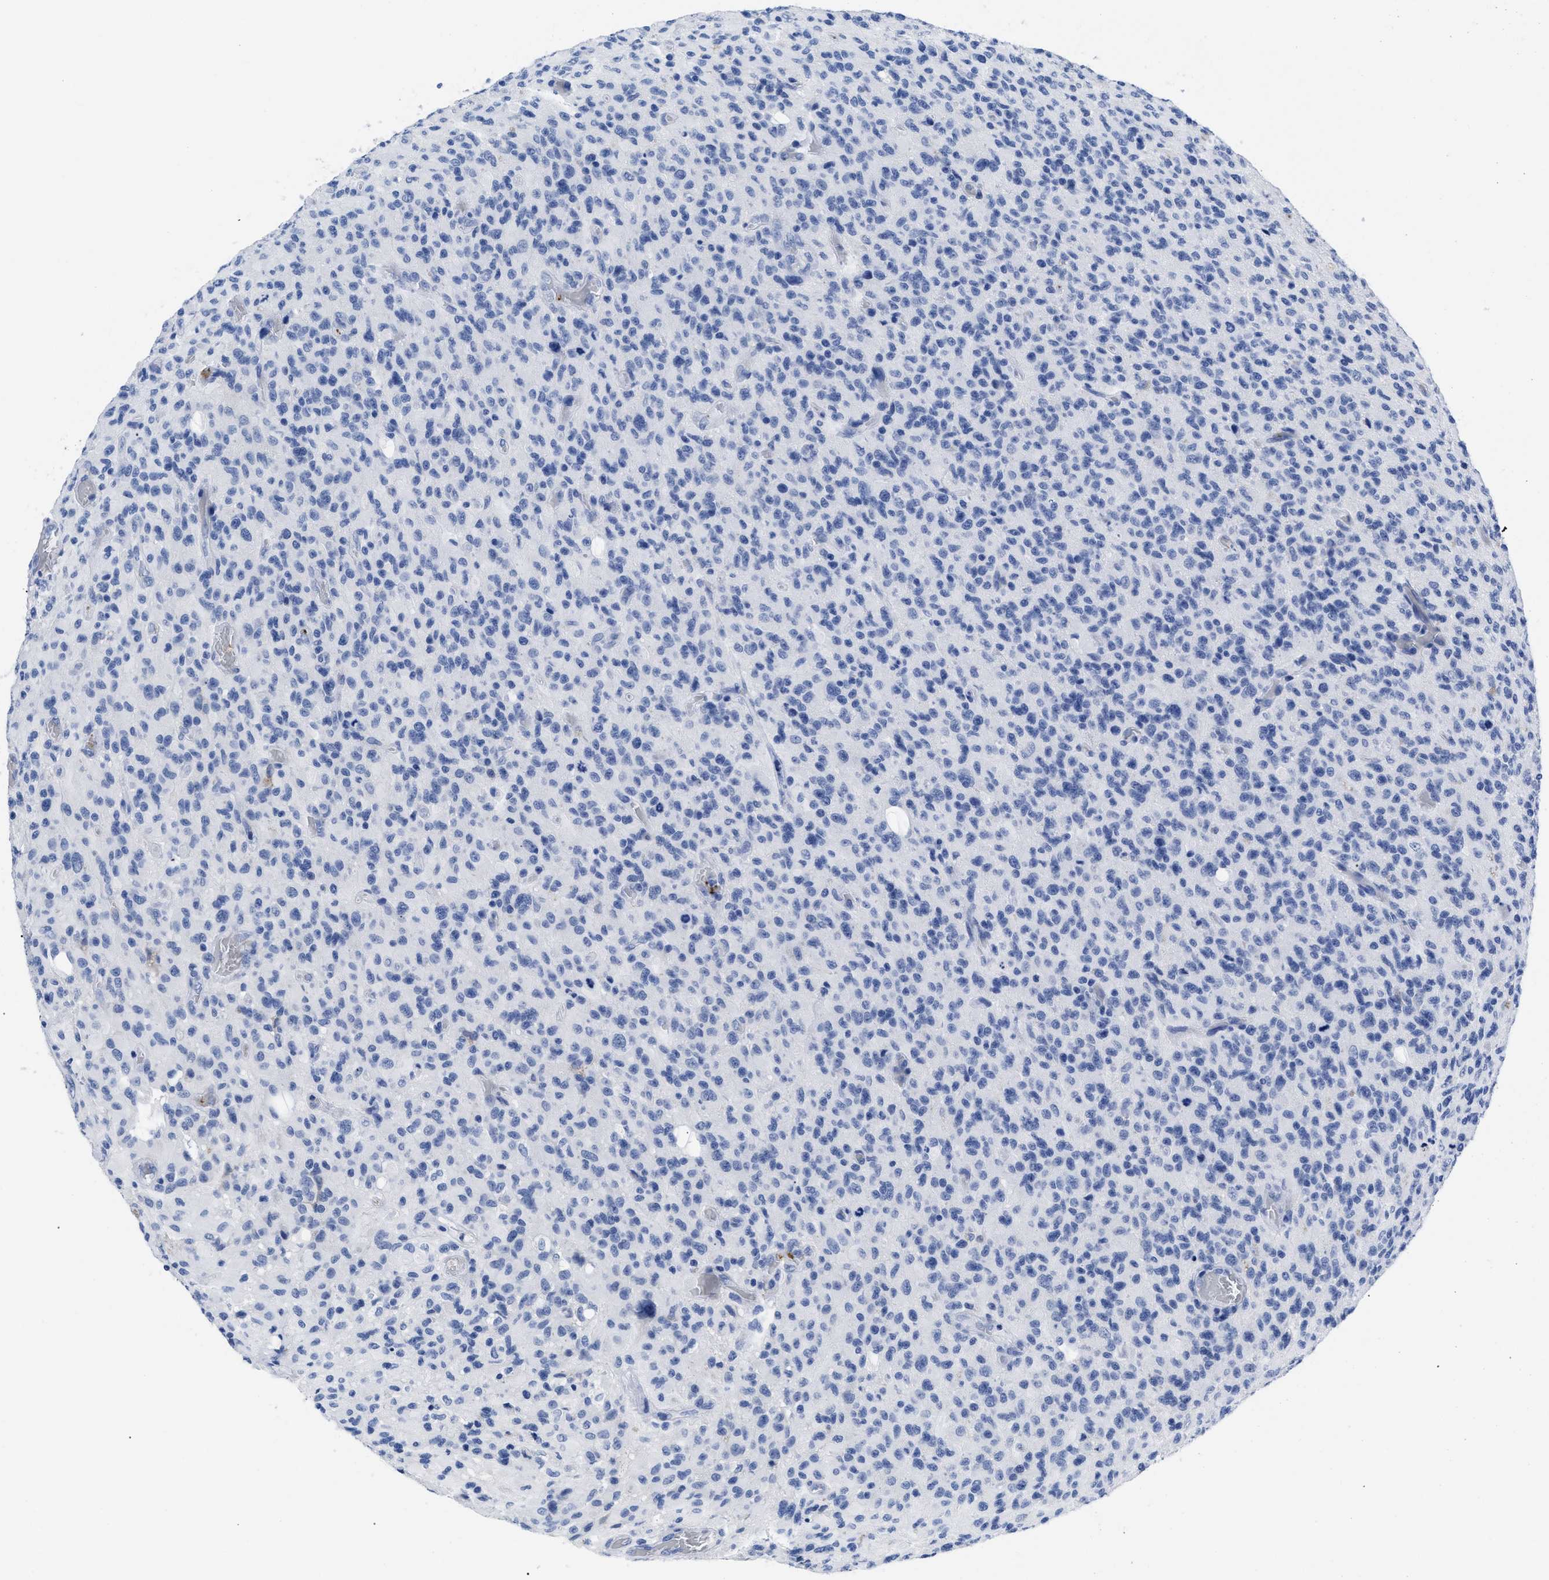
{"staining": {"intensity": "negative", "quantity": "none", "location": "none"}, "tissue": "glioma", "cell_type": "Tumor cells", "image_type": "cancer", "snomed": [{"axis": "morphology", "description": "Glioma, malignant, High grade"}, {"axis": "topography", "description": "Brain"}], "caption": "Immunohistochemistry of high-grade glioma (malignant) shows no positivity in tumor cells. (Brightfield microscopy of DAB immunohistochemistry at high magnification).", "gene": "TREML1", "patient": {"sex": "male", "age": 71}}